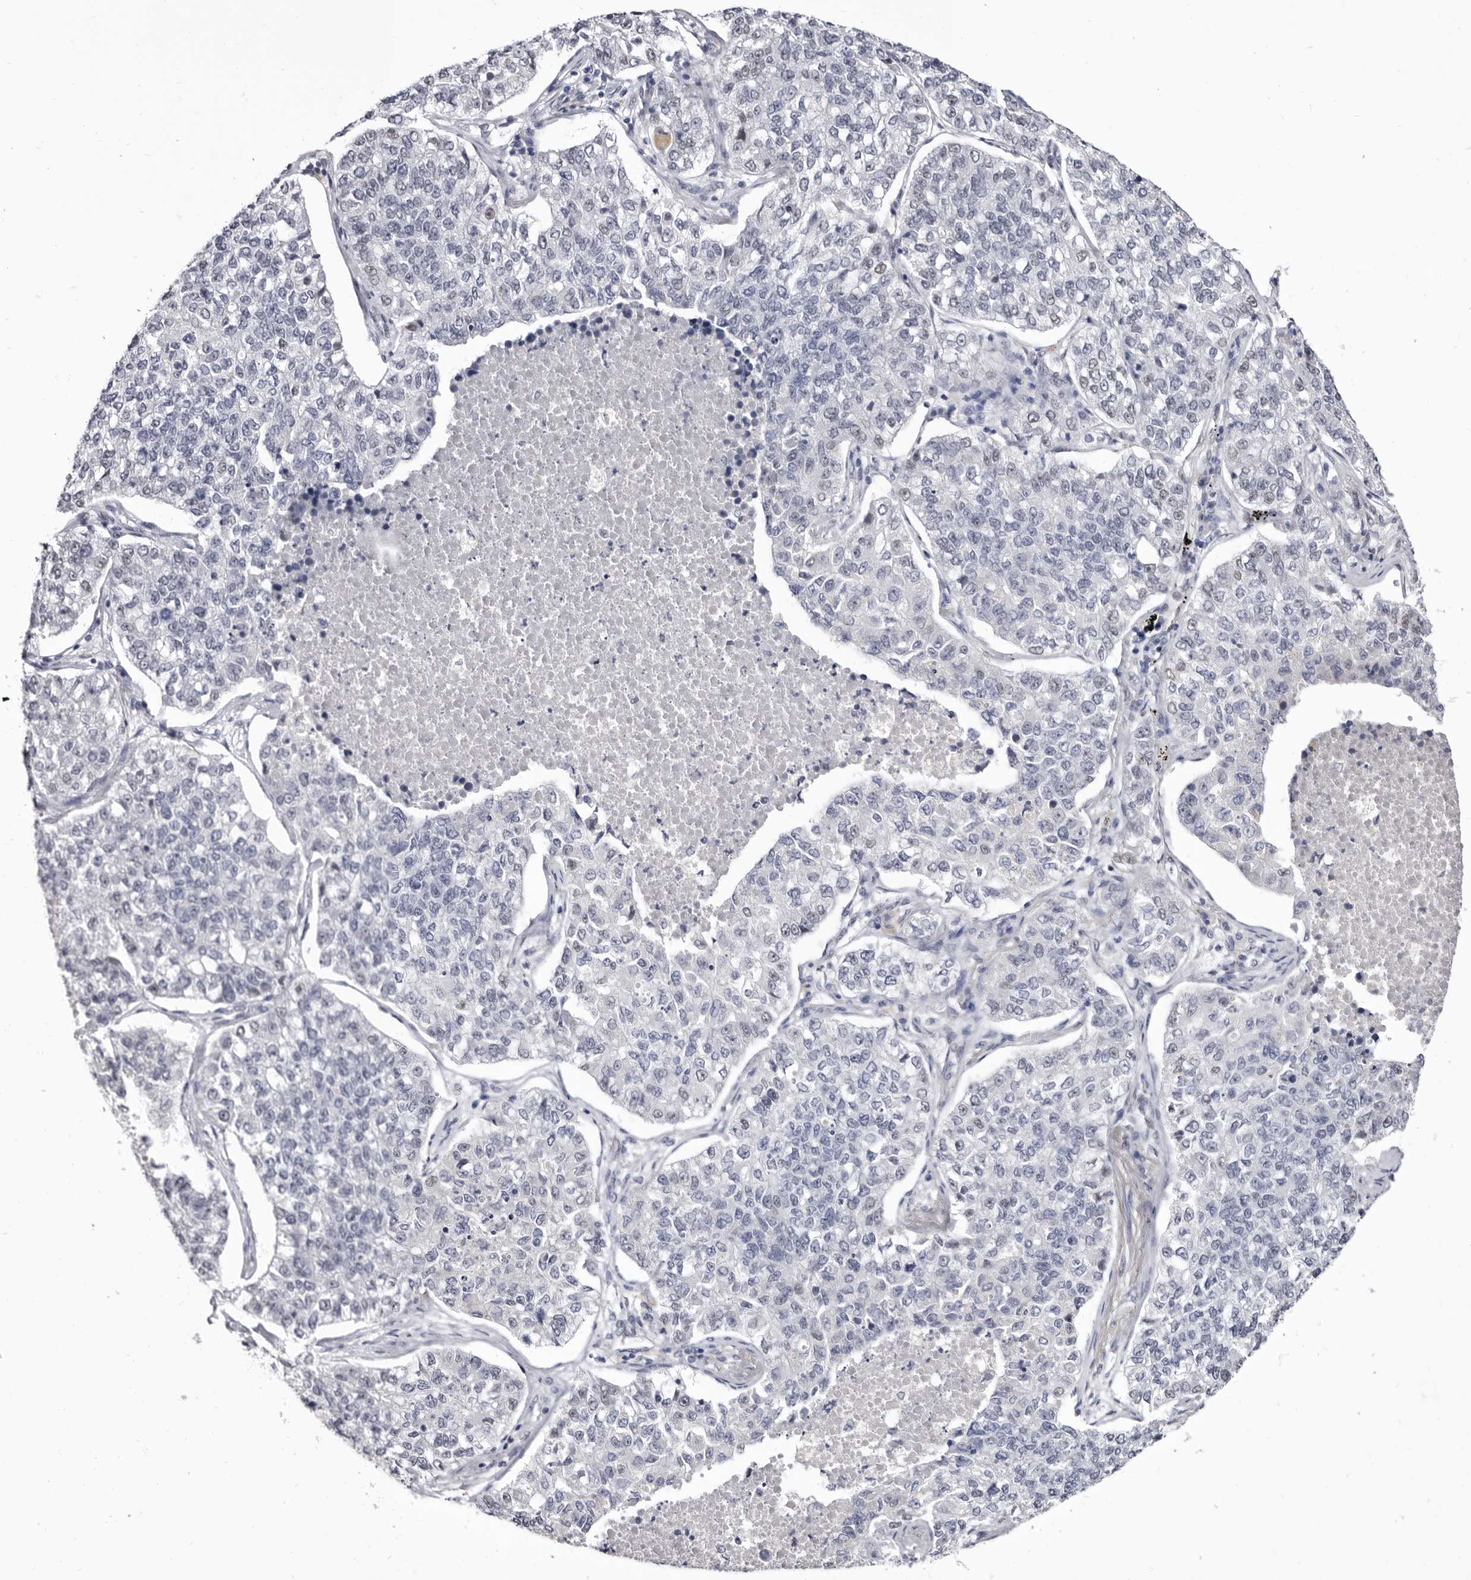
{"staining": {"intensity": "negative", "quantity": "none", "location": "none"}, "tissue": "lung cancer", "cell_type": "Tumor cells", "image_type": "cancer", "snomed": [{"axis": "morphology", "description": "Adenocarcinoma, NOS"}, {"axis": "topography", "description": "Lung"}], "caption": "The photomicrograph reveals no staining of tumor cells in lung adenocarcinoma.", "gene": "ZNF326", "patient": {"sex": "male", "age": 49}}